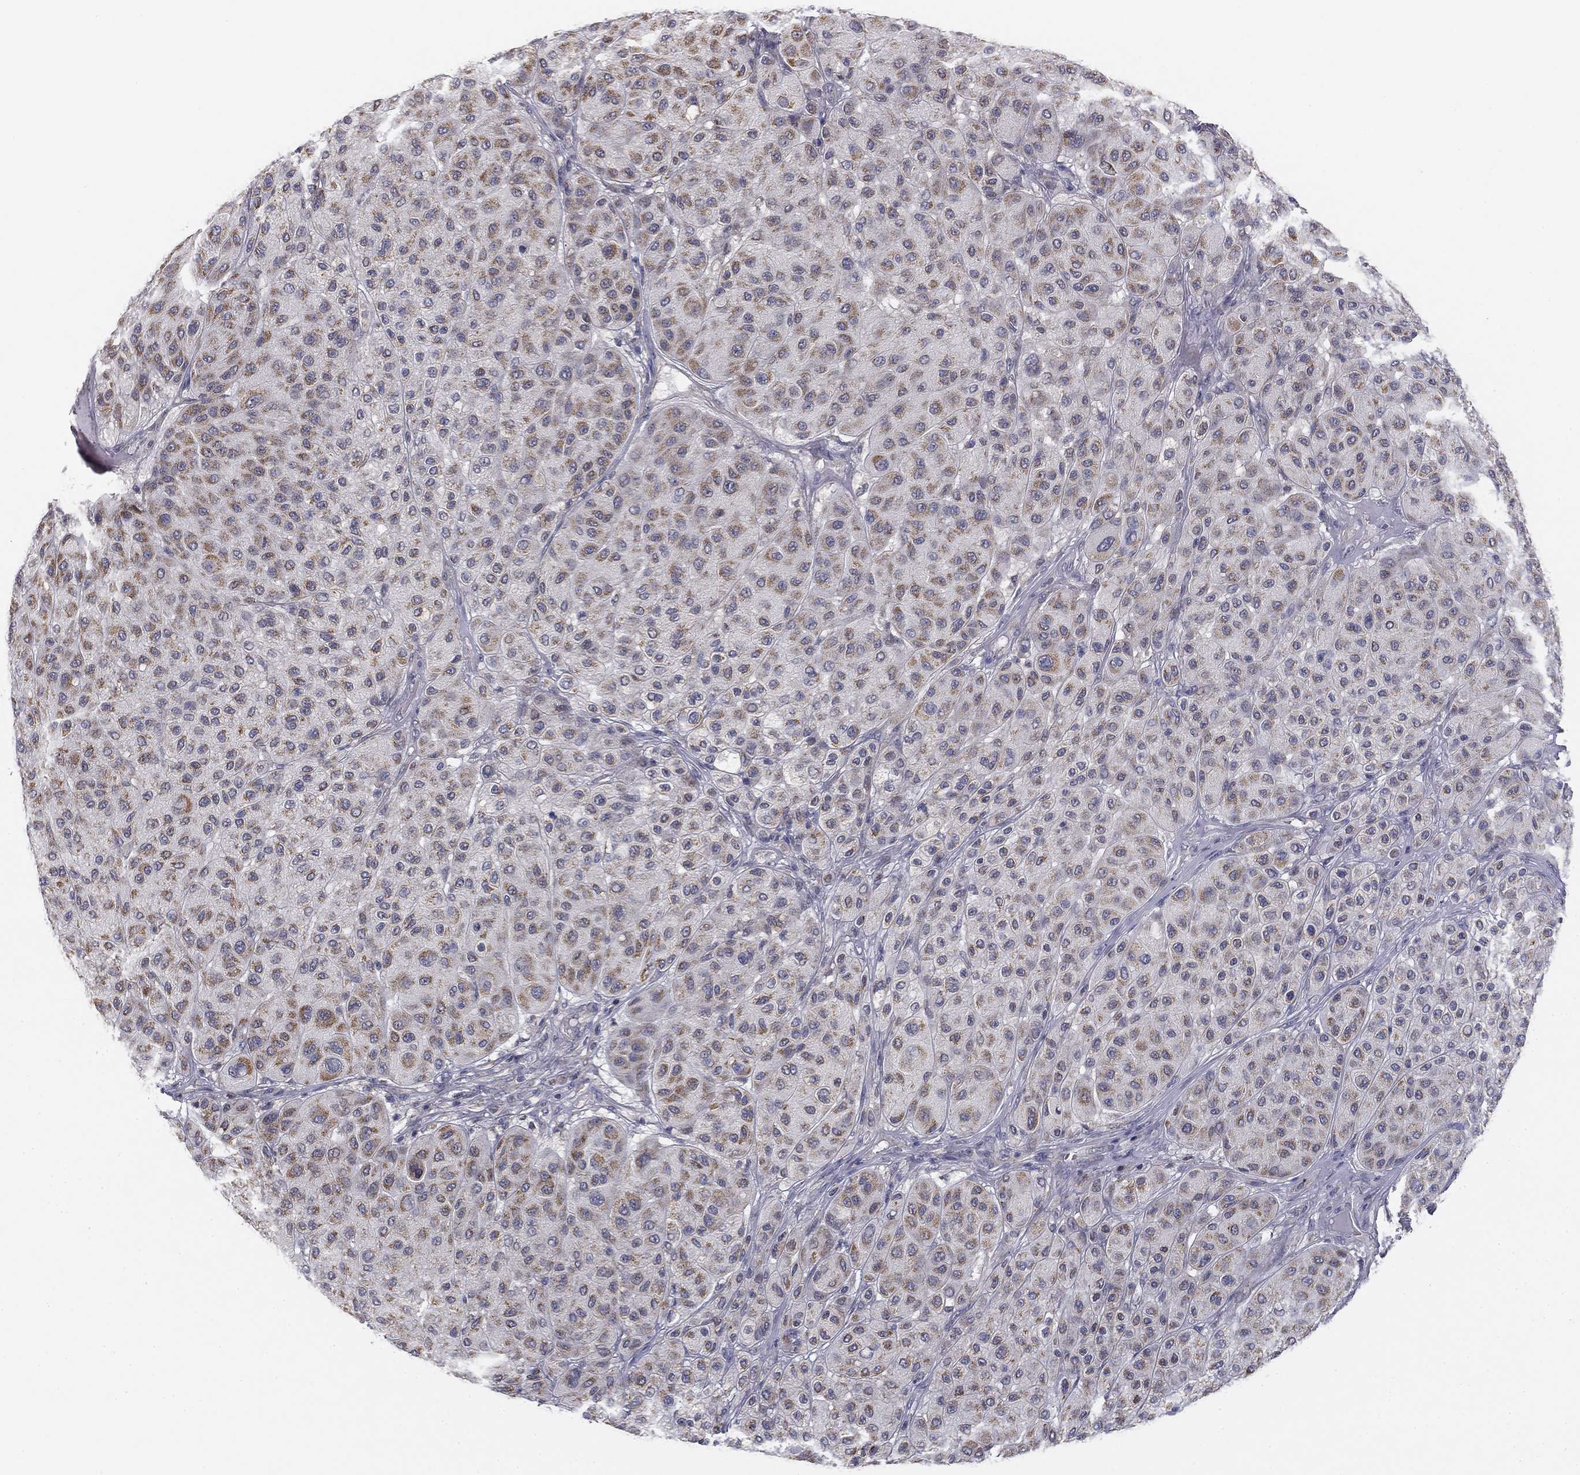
{"staining": {"intensity": "moderate", "quantity": "<25%", "location": "cytoplasmic/membranous"}, "tissue": "melanoma", "cell_type": "Tumor cells", "image_type": "cancer", "snomed": [{"axis": "morphology", "description": "Malignant melanoma, Metastatic site"}, {"axis": "topography", "description": "Smooth muscle"}], "caption": "Tumor cells display low levels of moderate cytoplasmic/membranous expression in about <25% of cells in malignant melanoma (metastatic site).", "gene": "SLC2A9", "patient": {"sex": "male", "age": 41}}